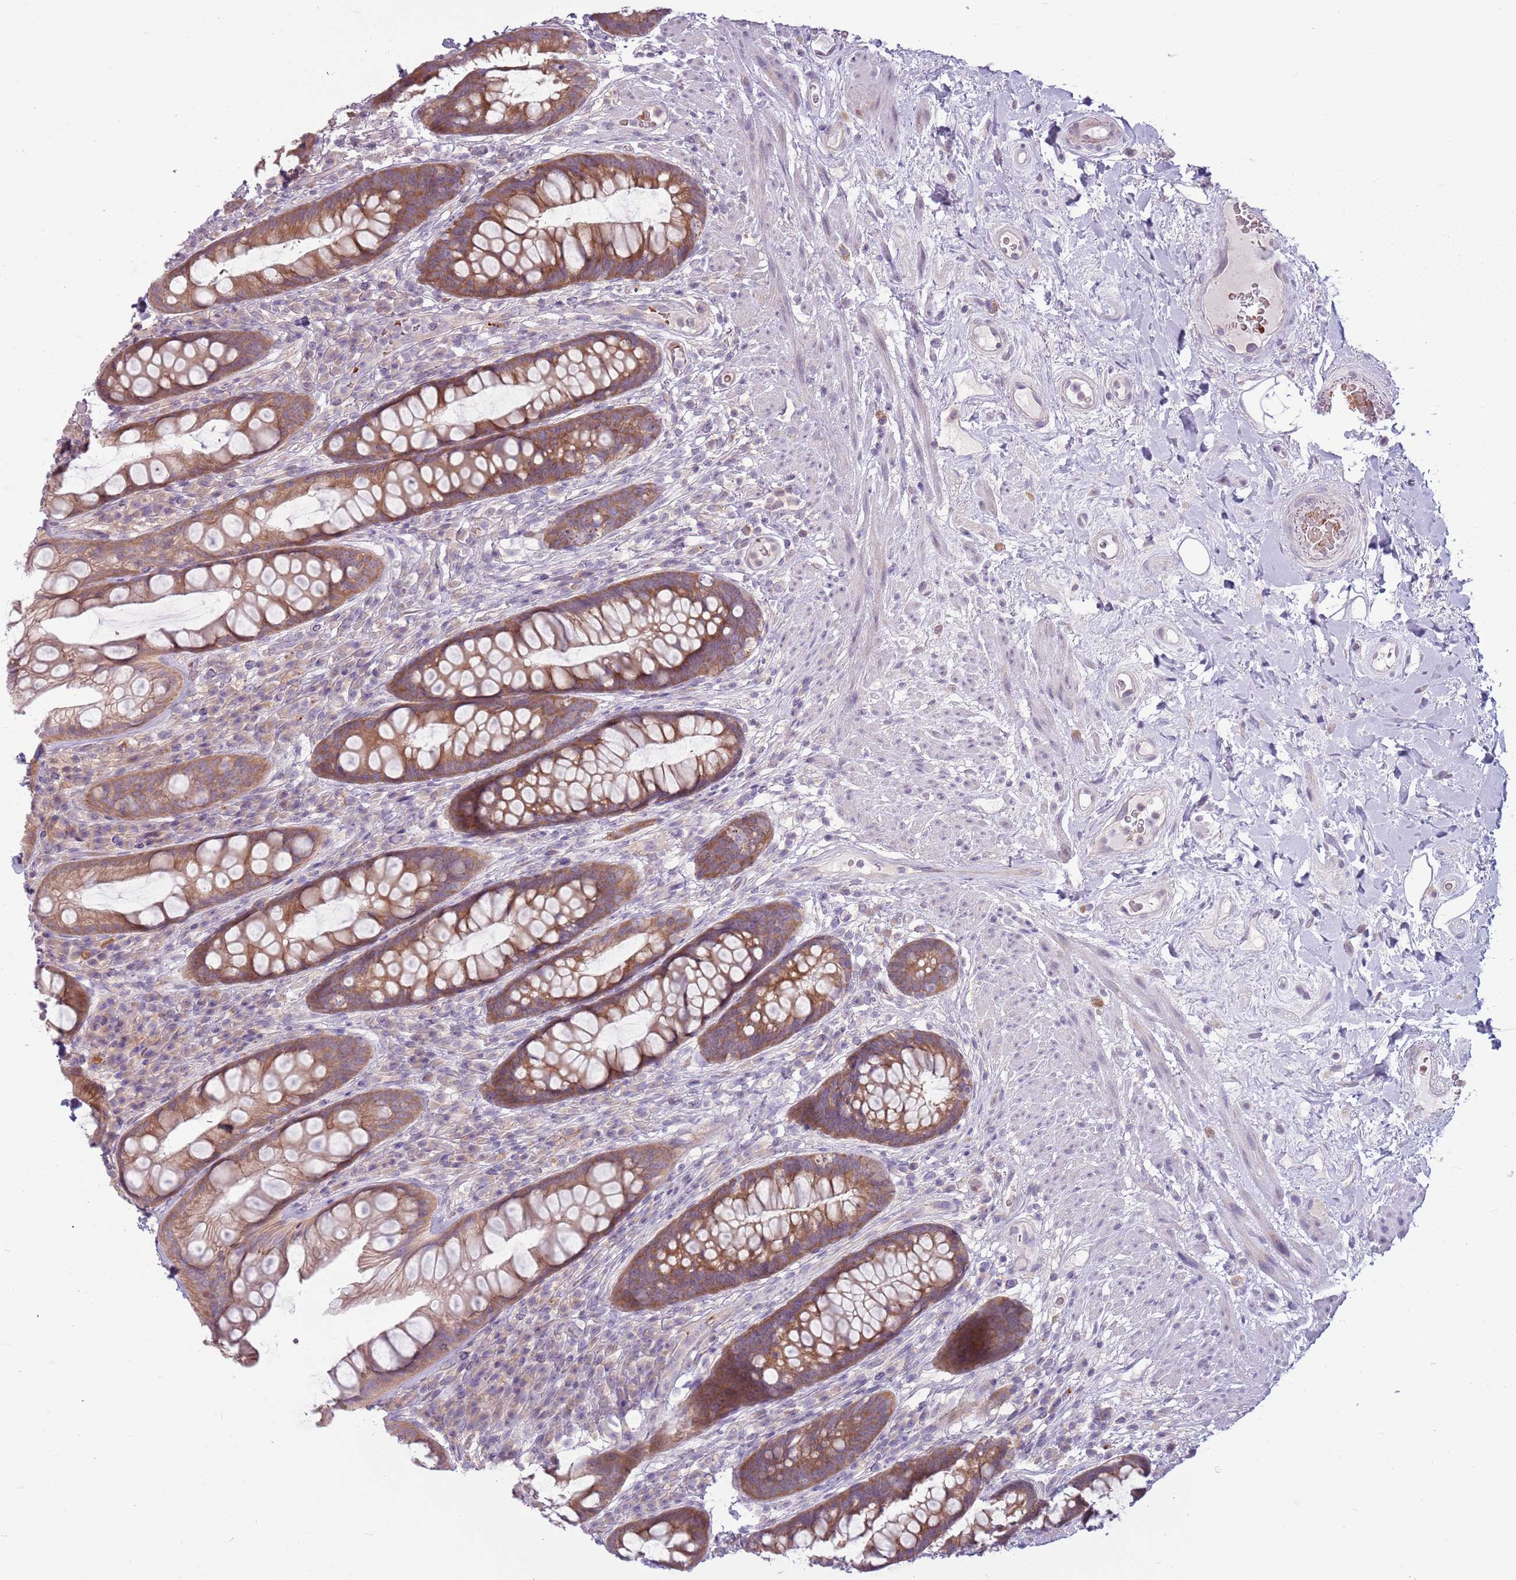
{"staining": {"intensity": "moderate", "quantity": ">75%", "location": "cytoplasmic/membranous"}, "tissue": "rectum", "cell_type": "Glandular cells", "image_type": "normal", "snomed": [{"axis": "morphology", "description": "Normal tissue, NOS"}, {"axis": "topography", "description": "Rectum"}], "caption": "Rectum stained with IHC exhibits moderate cytoplasmic/membranous positivity in approximately >75% of glandular cells.", "gene": "HSPA14", "patient": {"sex": "male", "age": 74}}